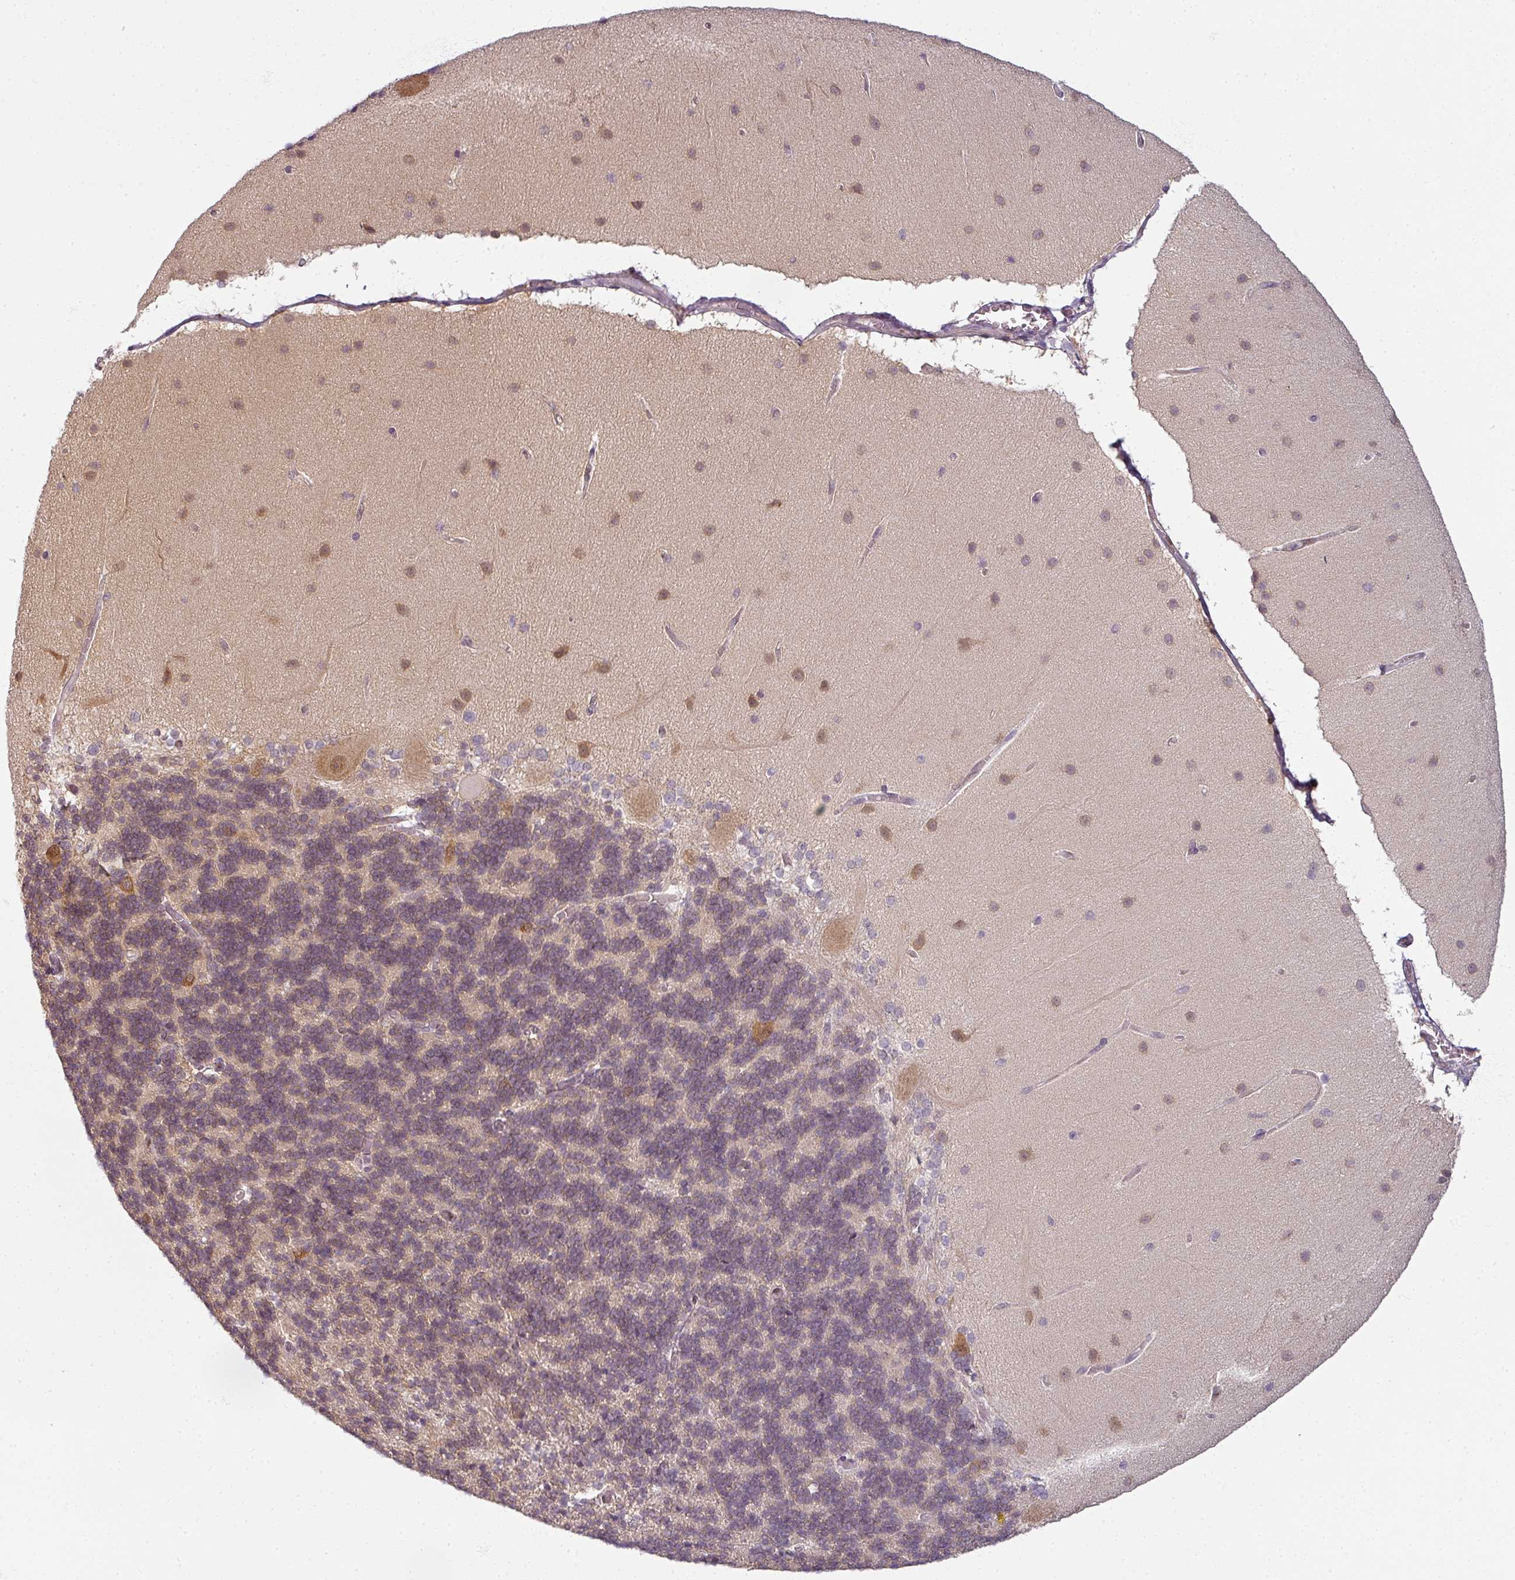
{"staining": {"intensity": "weak", "quantity": "<25%", "location": "cytoplasmic/membranous"}, "tissue": "cerebellum", "cell_type": "Cells in granular layer", "image_type": "normal", "snomed": [{"axis": "morphology", "description": "Normal tissue, NOS"}, {"axis": "topography", "description": "Cerebellum"}], "caption": "A micrograph of human cerebellum is negative for staining in cells in granular layer.", "gene": "AGPAT4", "patient": {"sex": "female", "age": 54}}